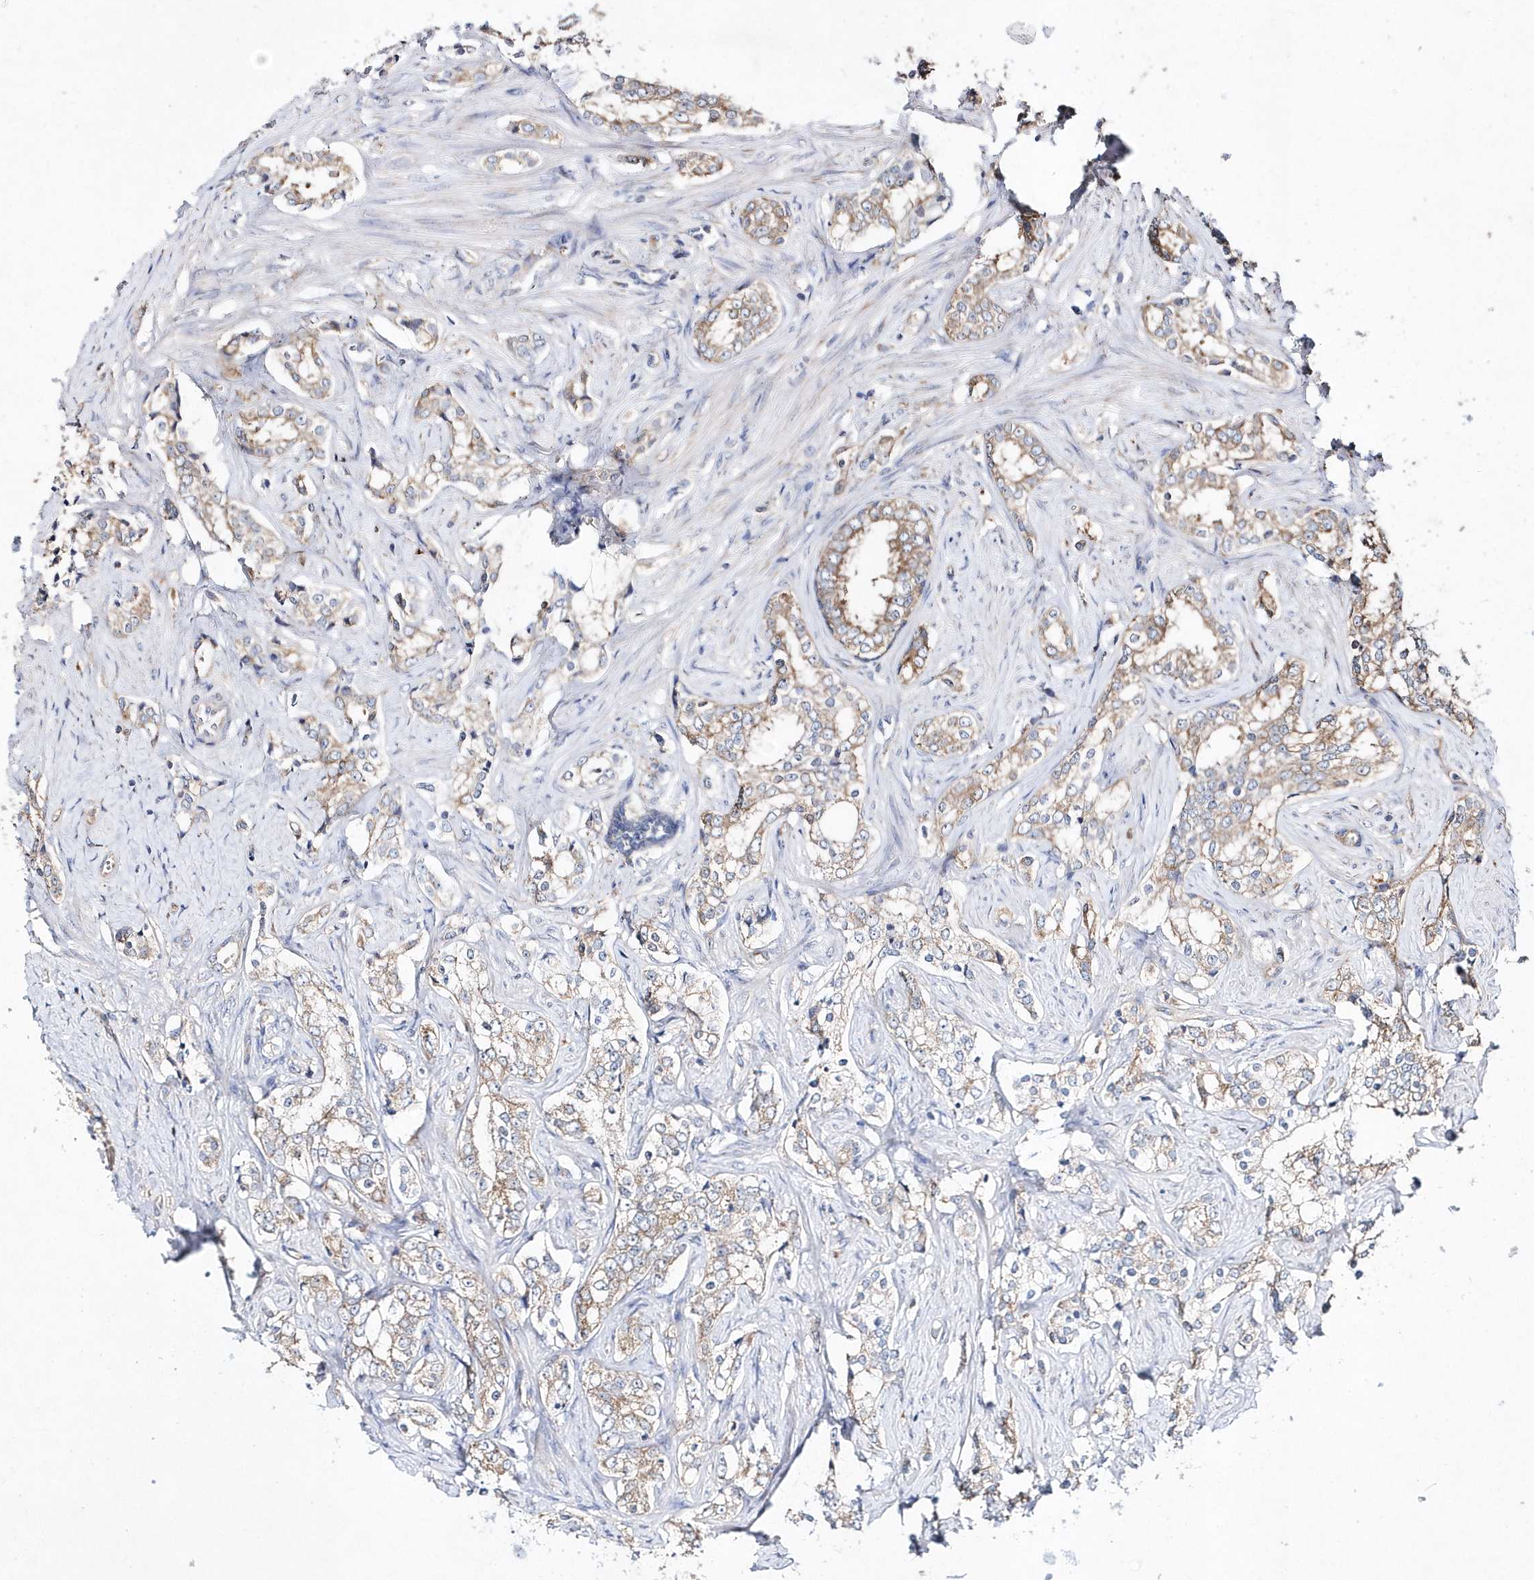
{"staining": {"intensity": "weak", "quantity": ">75%", "location": "cytoplasmic/membranous"}, "tissue": "prostate cancer", "cell_type": "Tumor cells", "image_type": "cancer", "snomed": [{"axis": "morphology", "description": "Adenocarcinoma, High grade"}, {"axis": "topography", "description": "Prostate"}], "caption": "A histopathology image of human adenocarcinoma (high-grade) (prostate) stained for a protein demonstrates weak cytoplasmic/membranous brown staining in tumor cells.", "gene": "JKAMP", "patient": {"sex": "male", "age": 66}}